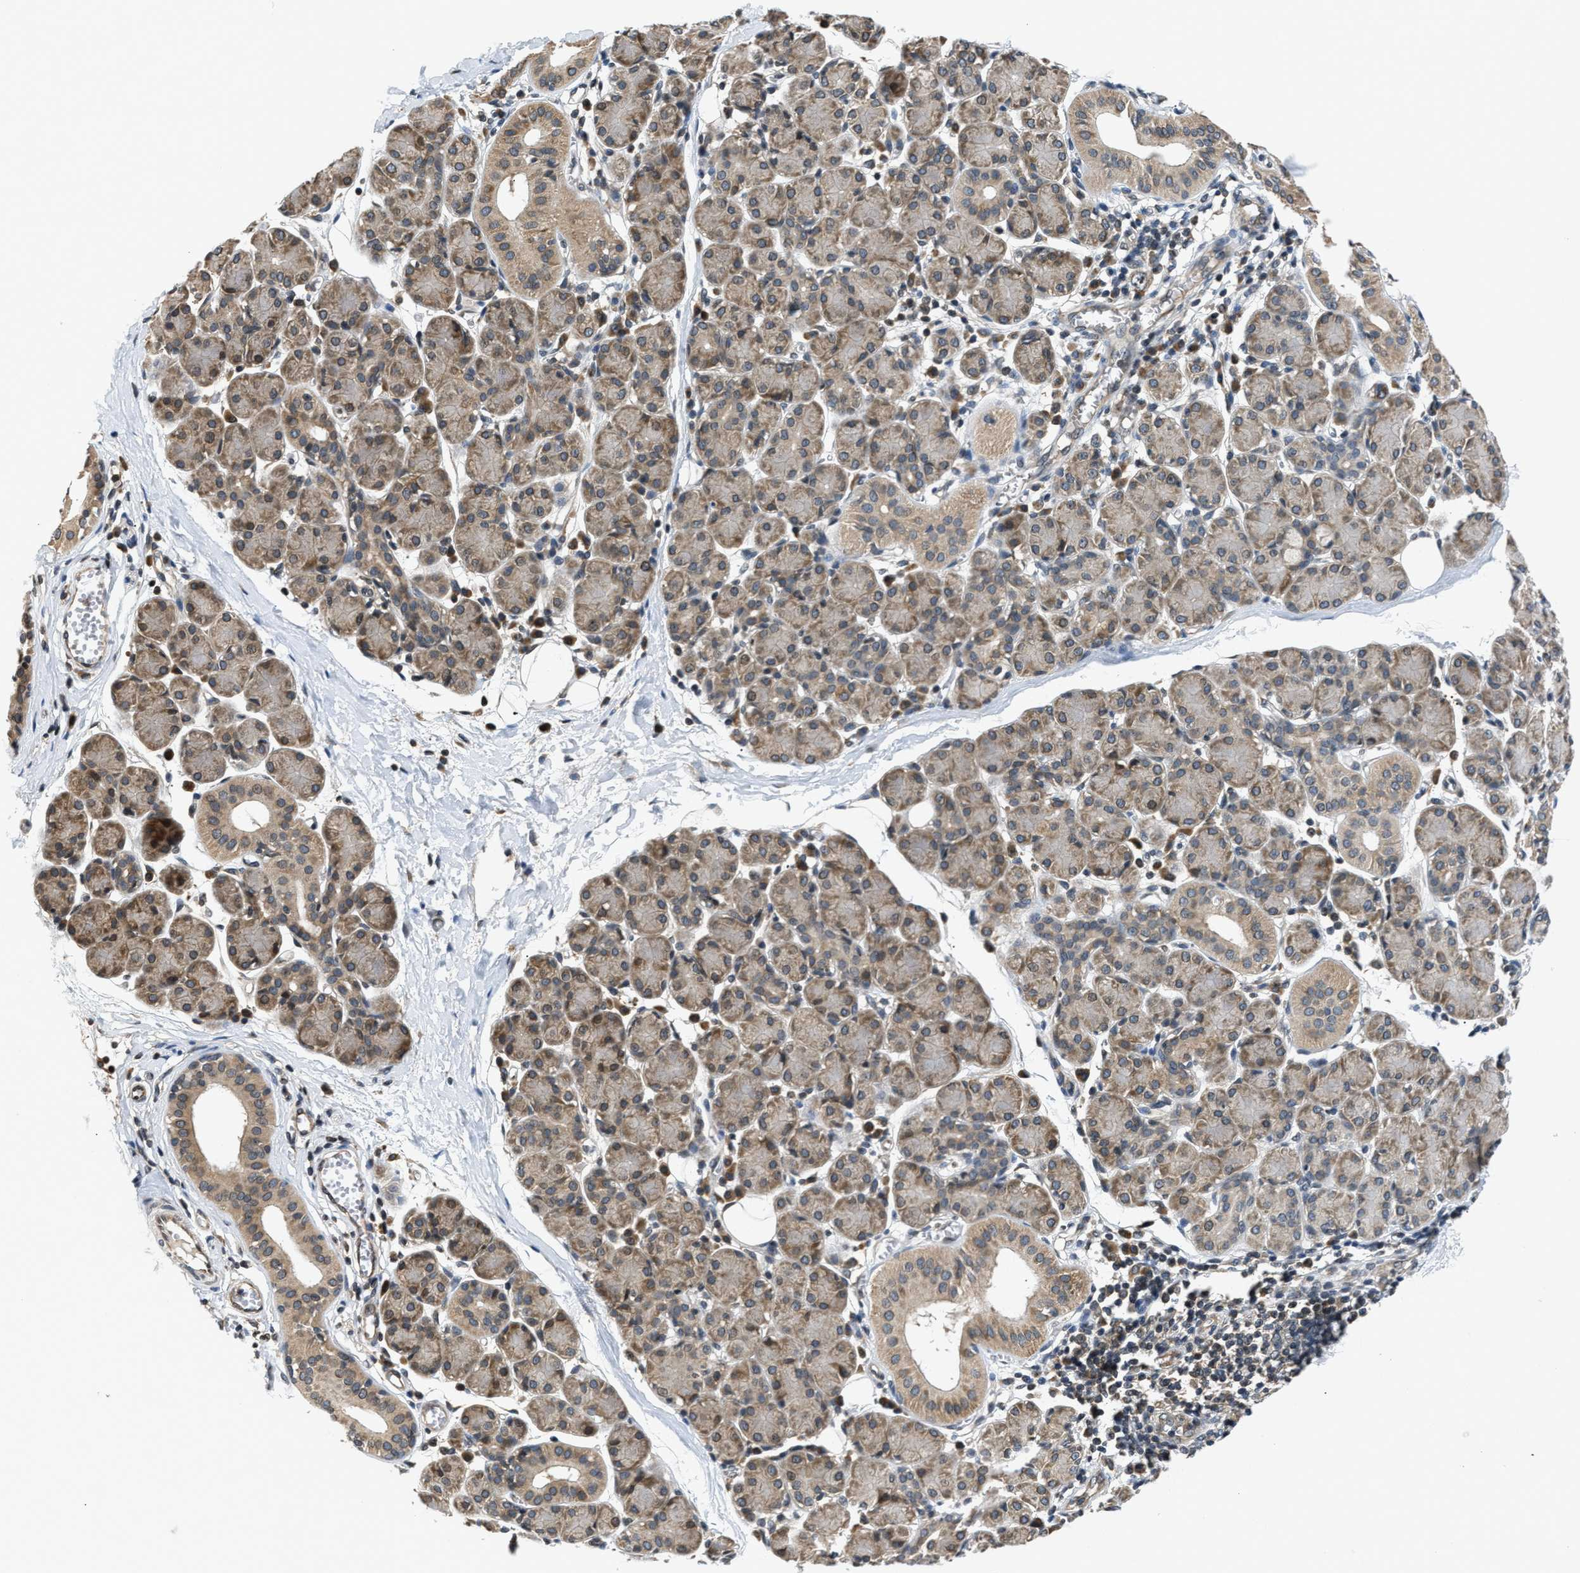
{"staining": {"intensity": "moderate", "quantity": "25%-75%", "location": "cytoplasmic/membranous"}, "tissue": "salivary gland", "cell_type": "Glandular cells", "image_type": "normal", "snomed": [{"axis": "morphology", "description": "Normal tissue, NOS"}, {"axis": "morphology", "description": "Inflammation, NOS"}, {"axis": "topography", "description": "Lymph node"}, {"axis": "topography", "description": "Salivary gland"}], "caption": "Immunohistochemistry (IHC) (DAB (3,3'-diaminobenzidine)) staining of normal salivary gland shows moderate cytoplasmic/membranous protein staining in approximately 25%-75% of glandular cells. Using DAB (brown) and hematoxylin (blue) stains, captured at high magnification using brightfield microscopy.", "gene": "RAB29", "patient": {"sex": "male", "age": 3}}